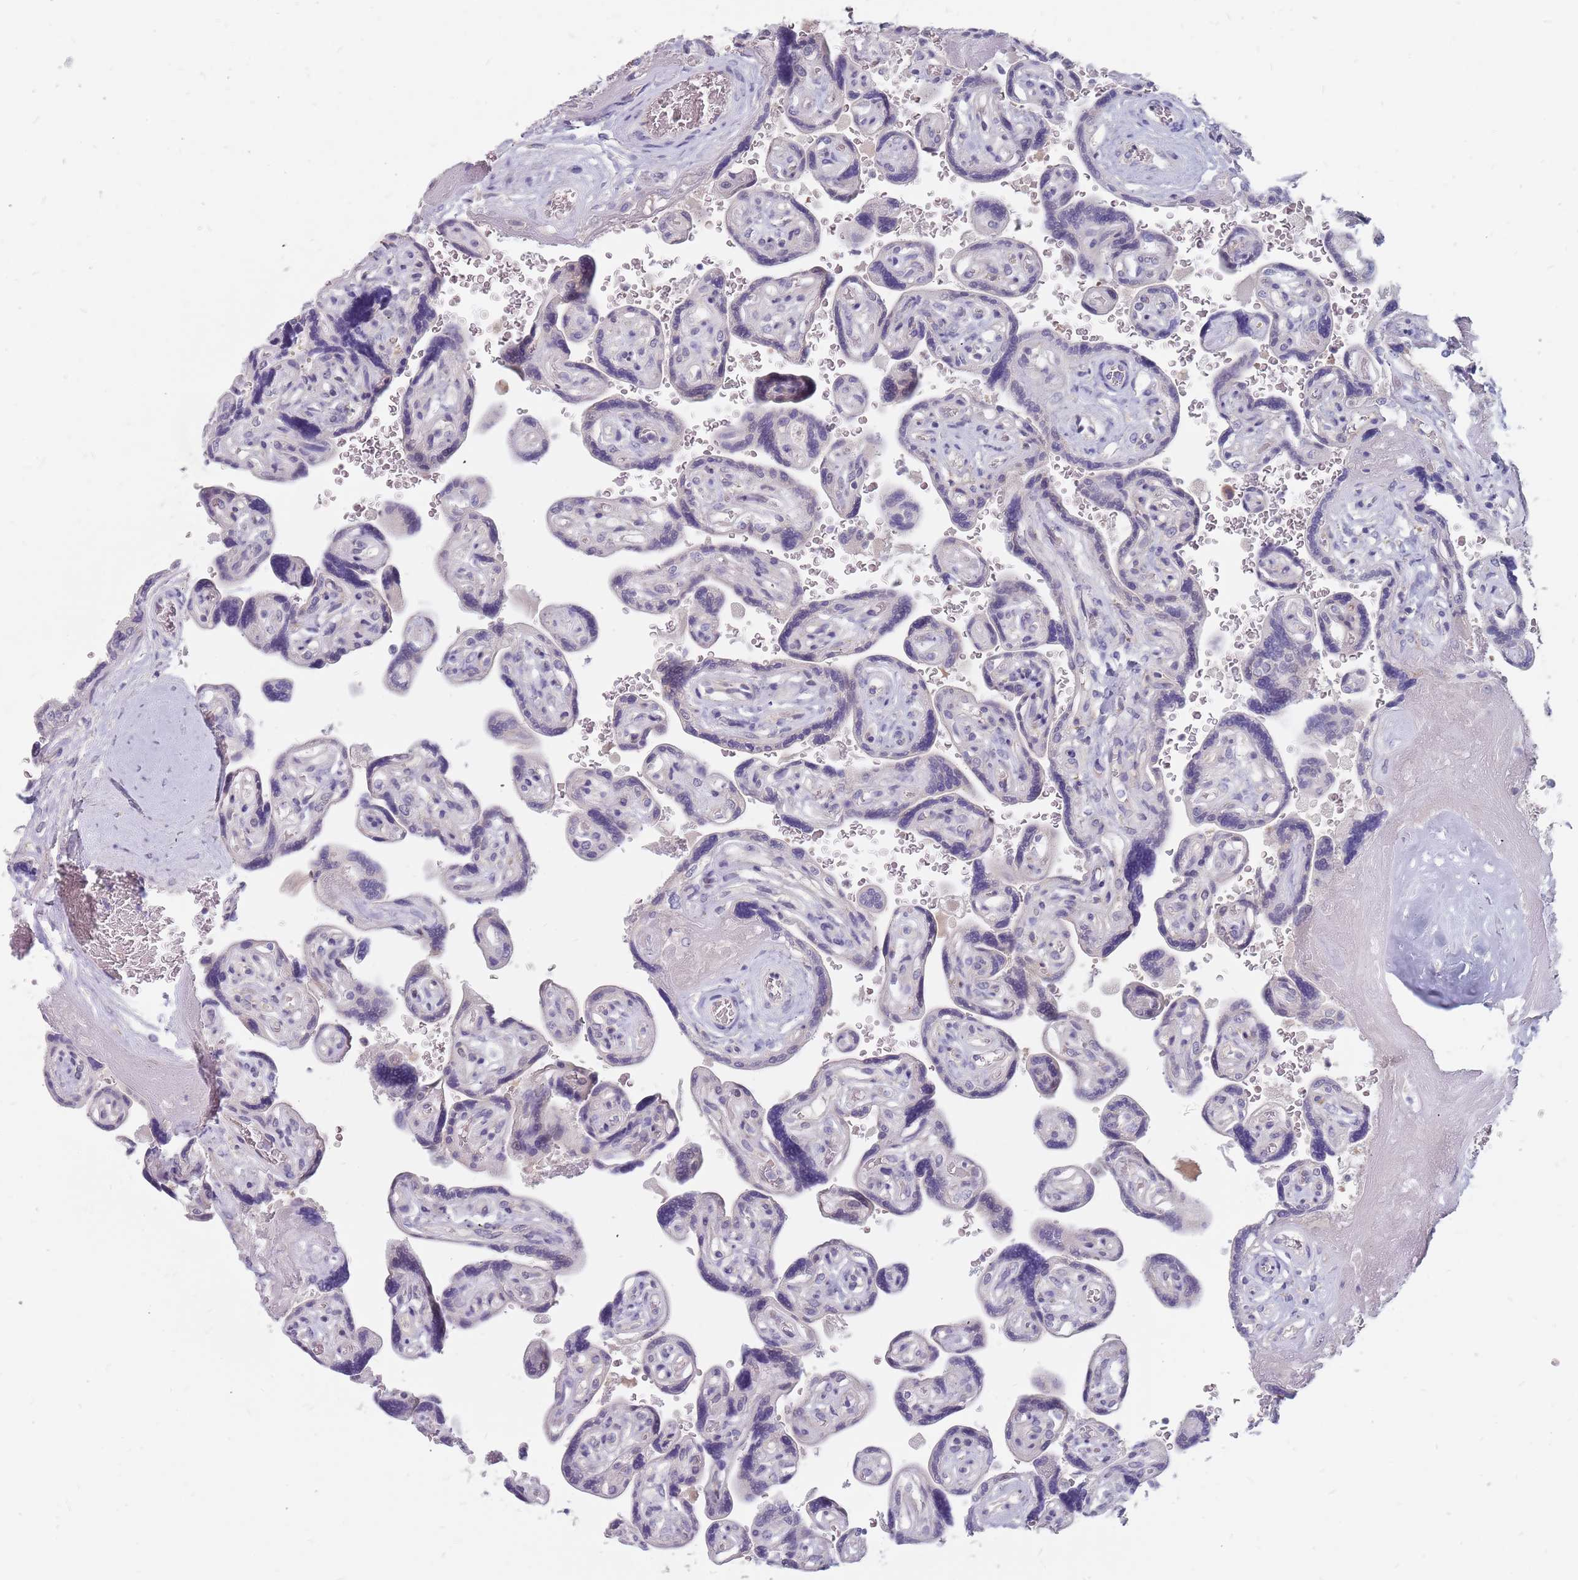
{"staining": {"intensity": "weak", "quantity": "25%-75%", "location": "cytoplasmic/membranous"}, "tissue": "placenta", "cell_type": "Decidual cells", "image_type": "normal", "snomed": [{"axis": "morphology", "description": "Normal tissue, NOS"}, {"axis": "topography", "description": "Placenta"}], "caption": "Immunohistochemistry (IHC) staining of unremarkable placenta, which reveals low levels of weak cytoplasmic/membranous staining in approximately 25%-75% of decidual cells indicating weak cytoplasmic/membranous protein expression. The staining was performed using DAB (3,3'-diaminobenzidine) (brown) for protein detection and nuclei were counterstained in hematoxylin (blue).", "gene": "CMTR2", "patient": {"sex": "female", "age": 32}}